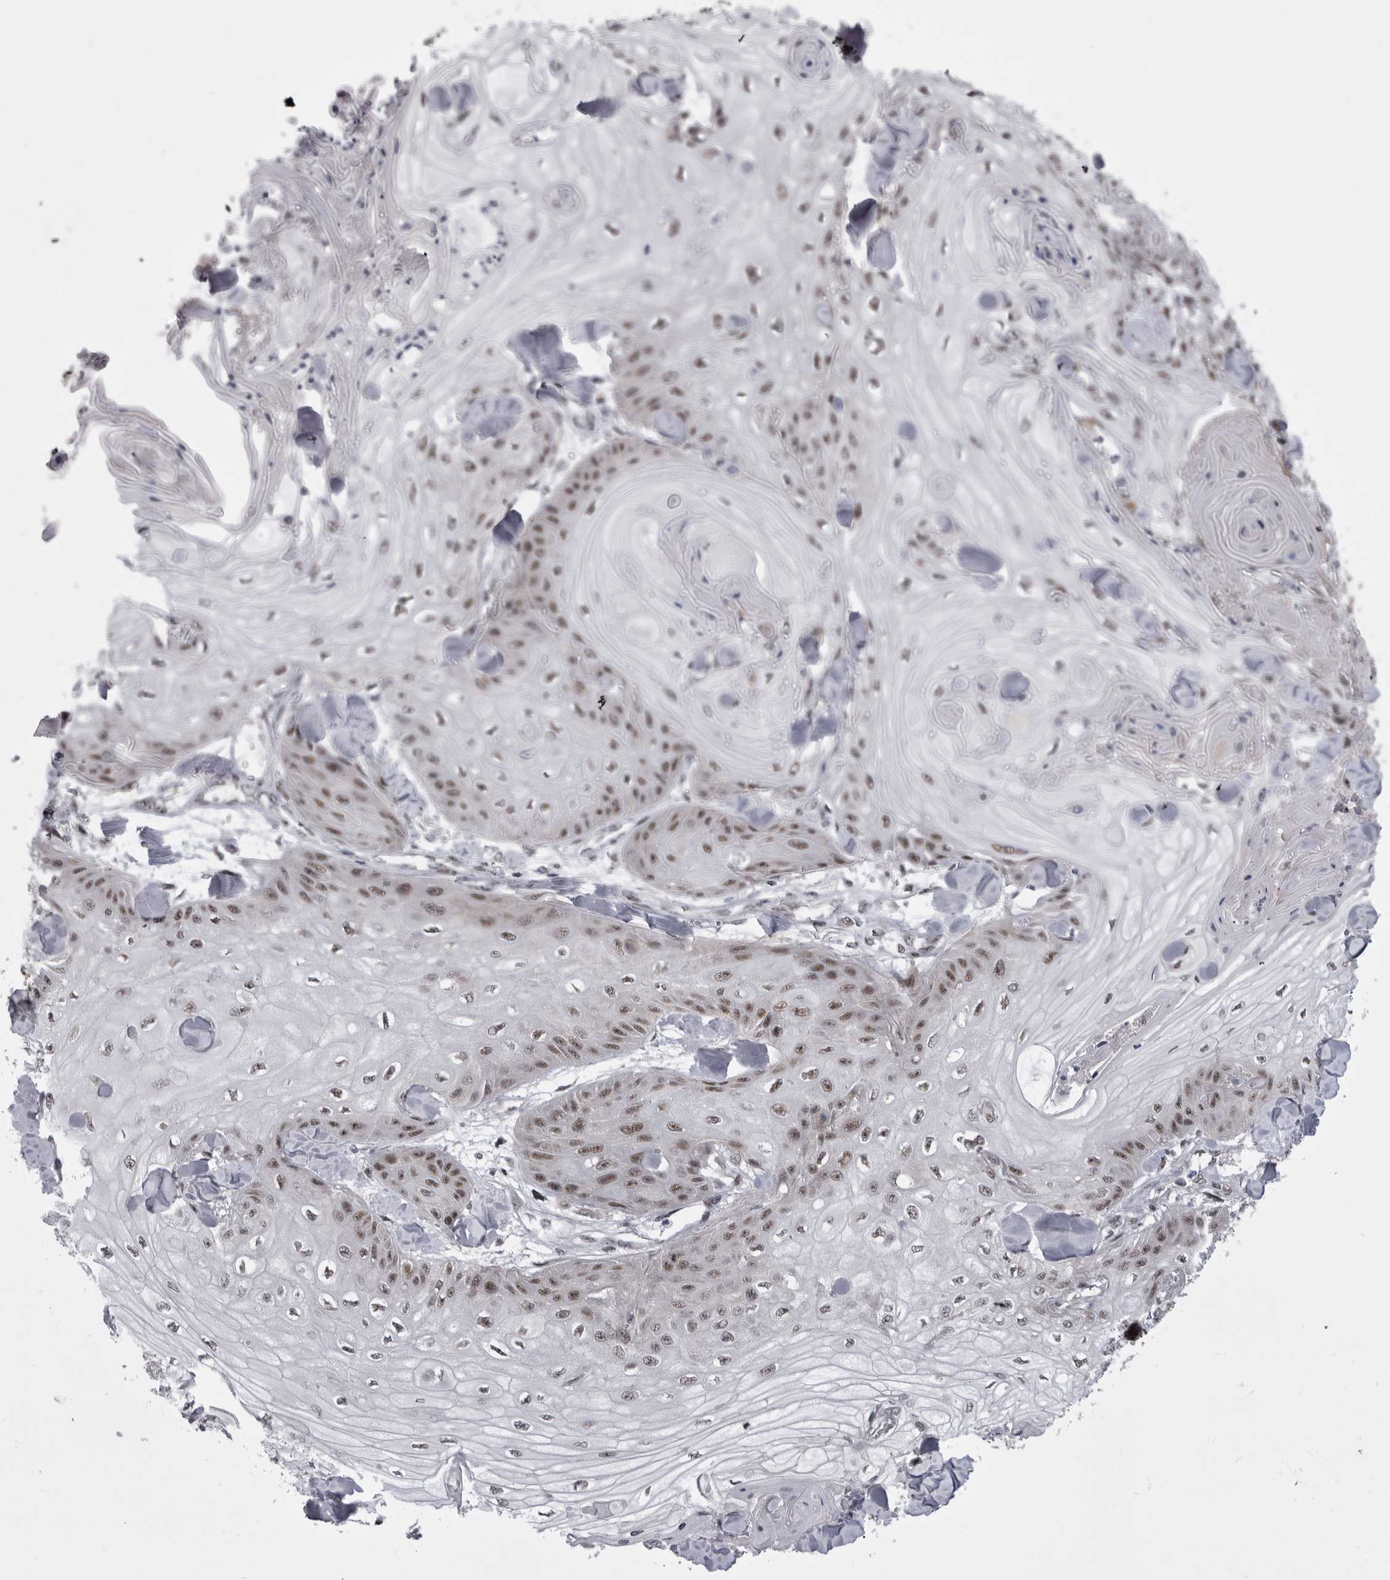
{"staining": {"intensity": "weak", "quantity": ">75%", "location": "nuclear"}, "tissue": "skin cancer", "cell_type": "Tumor cells", "image_type": "cancer", "snomed": [{"axis": "morphology", "description": "Squamous cell carcinoma, NOS"}, {"axis": "topography", "description": "Skin"}], "caption": "Skin cancer (squamous cell carcinoma) was stained to show a protein in brown. There is low levels of weak nuclear staining in about >75% of tumor cells.", "gene": "PRPF3", "patient": {"sex": "male", "age": 74}}